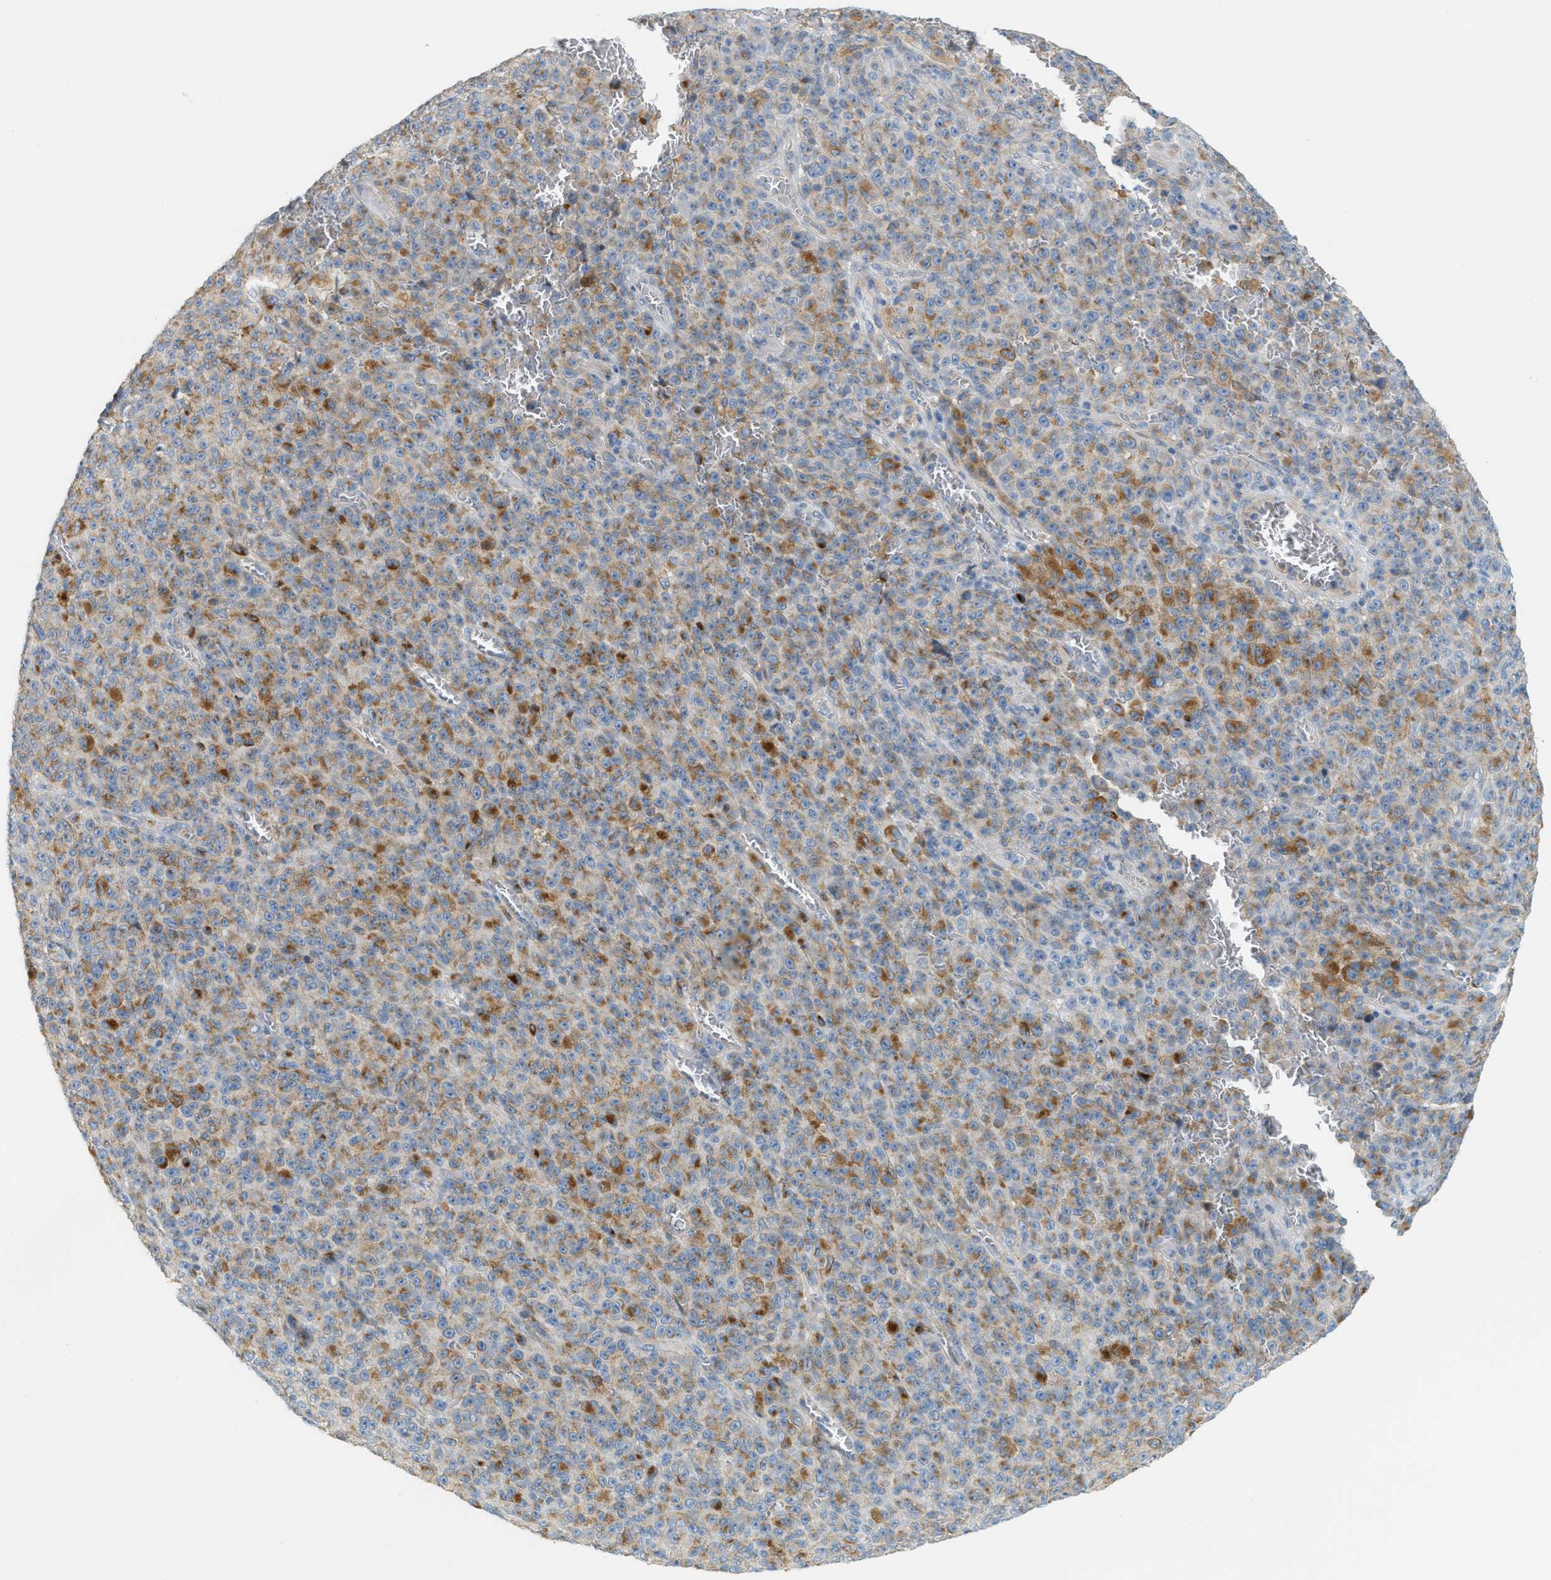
{"staining": {"intensity": "moderate", "quantity": ">75%", "location": "cytoplasmic/membranous"}, "tissue": "melanoma", "cell_type": "Tumor cells", "image_type": "cancer", "snomed": [{"axis": "morphology", "description": "Malignant melanoma, NOS"}, {"axis": "topography", "description": "Skin"}], "caption": "A histopathology image of malignant melanoma stained for a protein demonstrates moderate cytoplasmic/membranous brown staining in tumor cells.", "gene": "LMBRD1", "patient": {"sex": "female", "age": 82}}